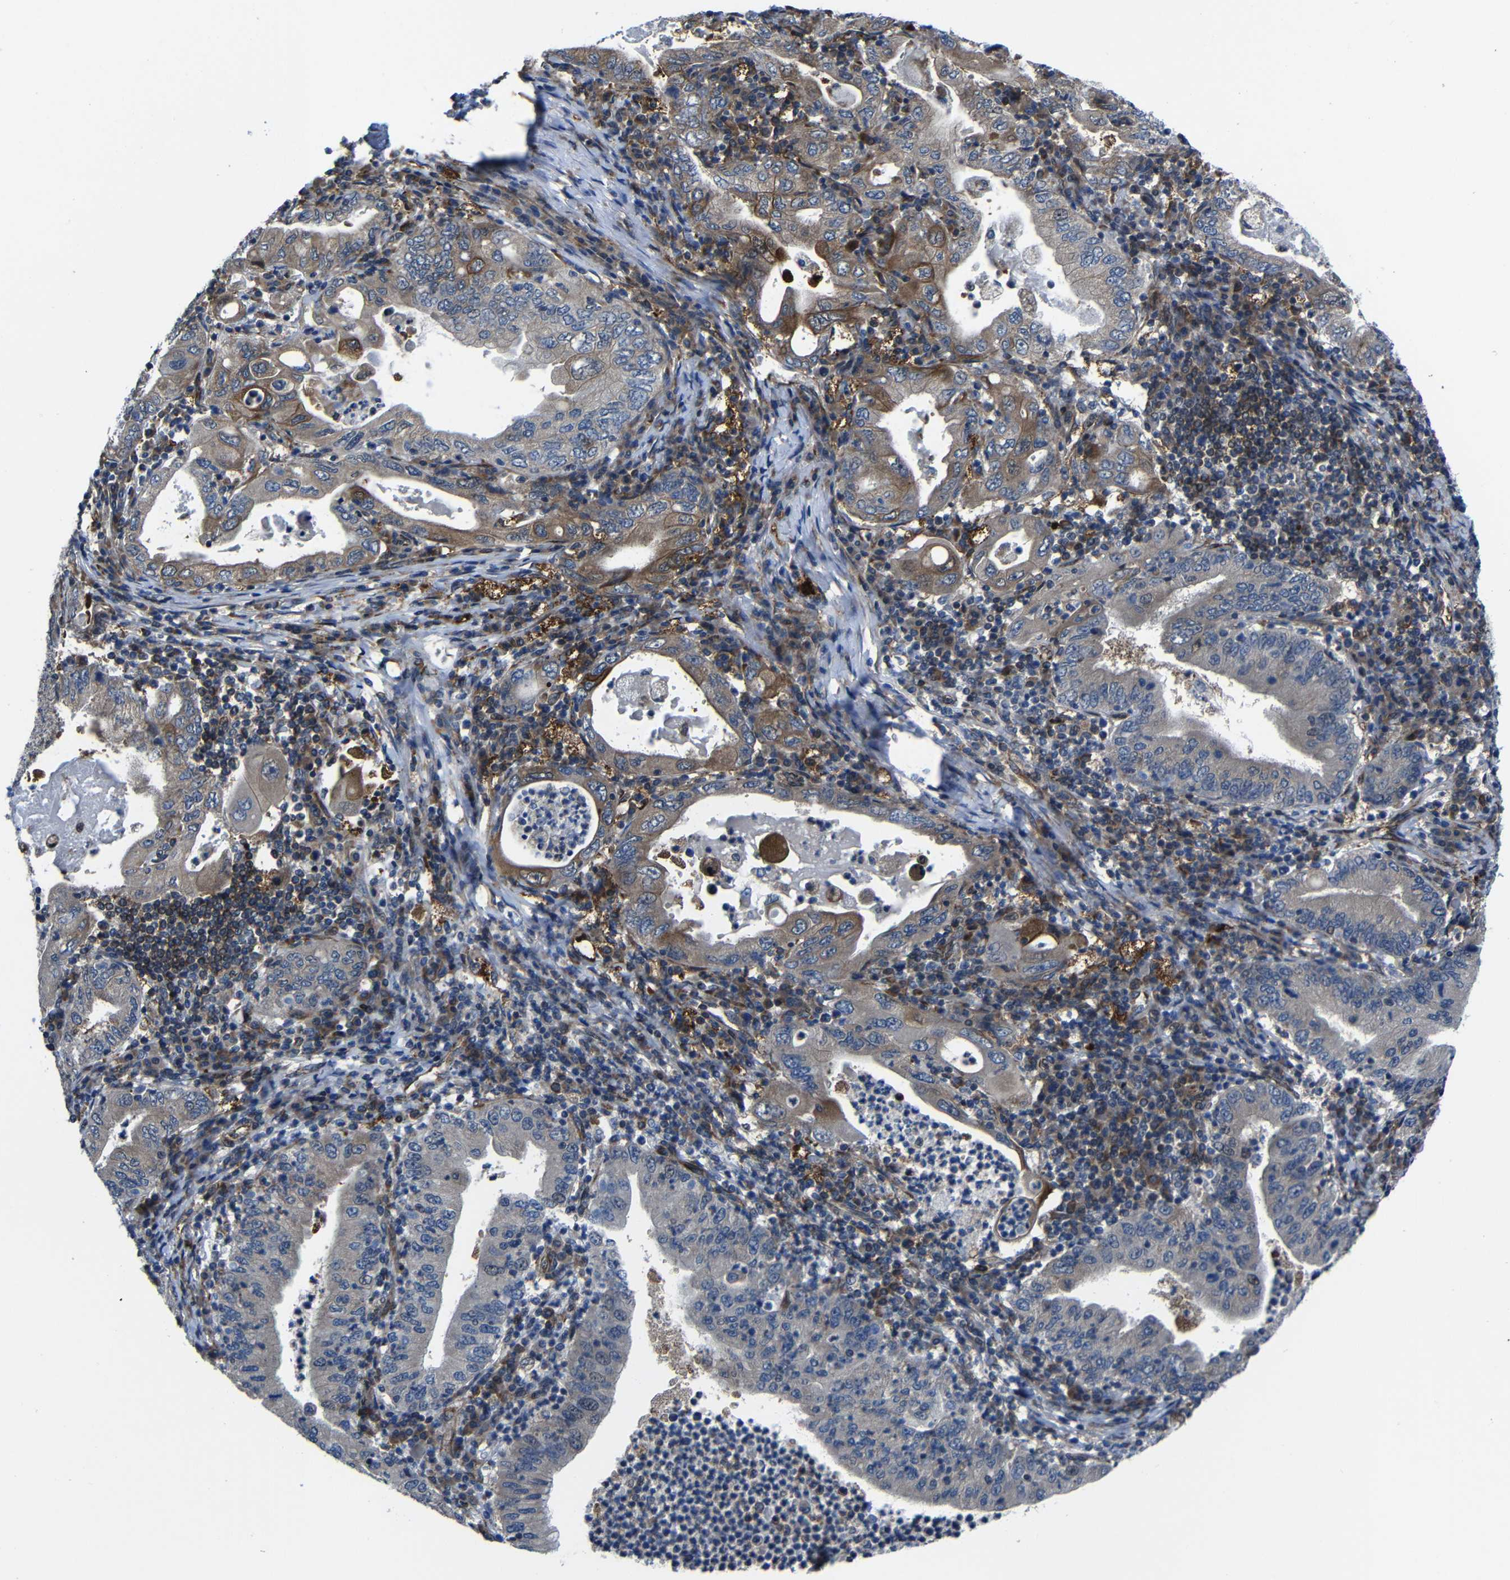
{"staining": {"intensity": "moderate", "quantity": "25%-75%", "location": "cytoplasmic/membranous"}, "tissue": "stomach cancer", "cell_type": "Tumor cells", "image_type": "cancer", "snomed": [{"axis": "morphology", "description": "Normal tissue, NOS"}, {"axis": "morphology", "description": "Adenocarcinoma, NOS"}, {"axis": "topography", "description": "Esophagus"}, {"axis": "topography", "description": "Stomach, upper"}, {"axis": "topography", "description": "Peripheral nerve tissue"}], "caption": "An IHC image of neoplastic tissue is shown. Protein staining in brown shows moderate cytoplasmic/membranous positivity in stomach cancer (adenocarcinoma) within tumor cells.", "gene": "KIAA0513", "patient": {"sex": "male", "age": 62}}